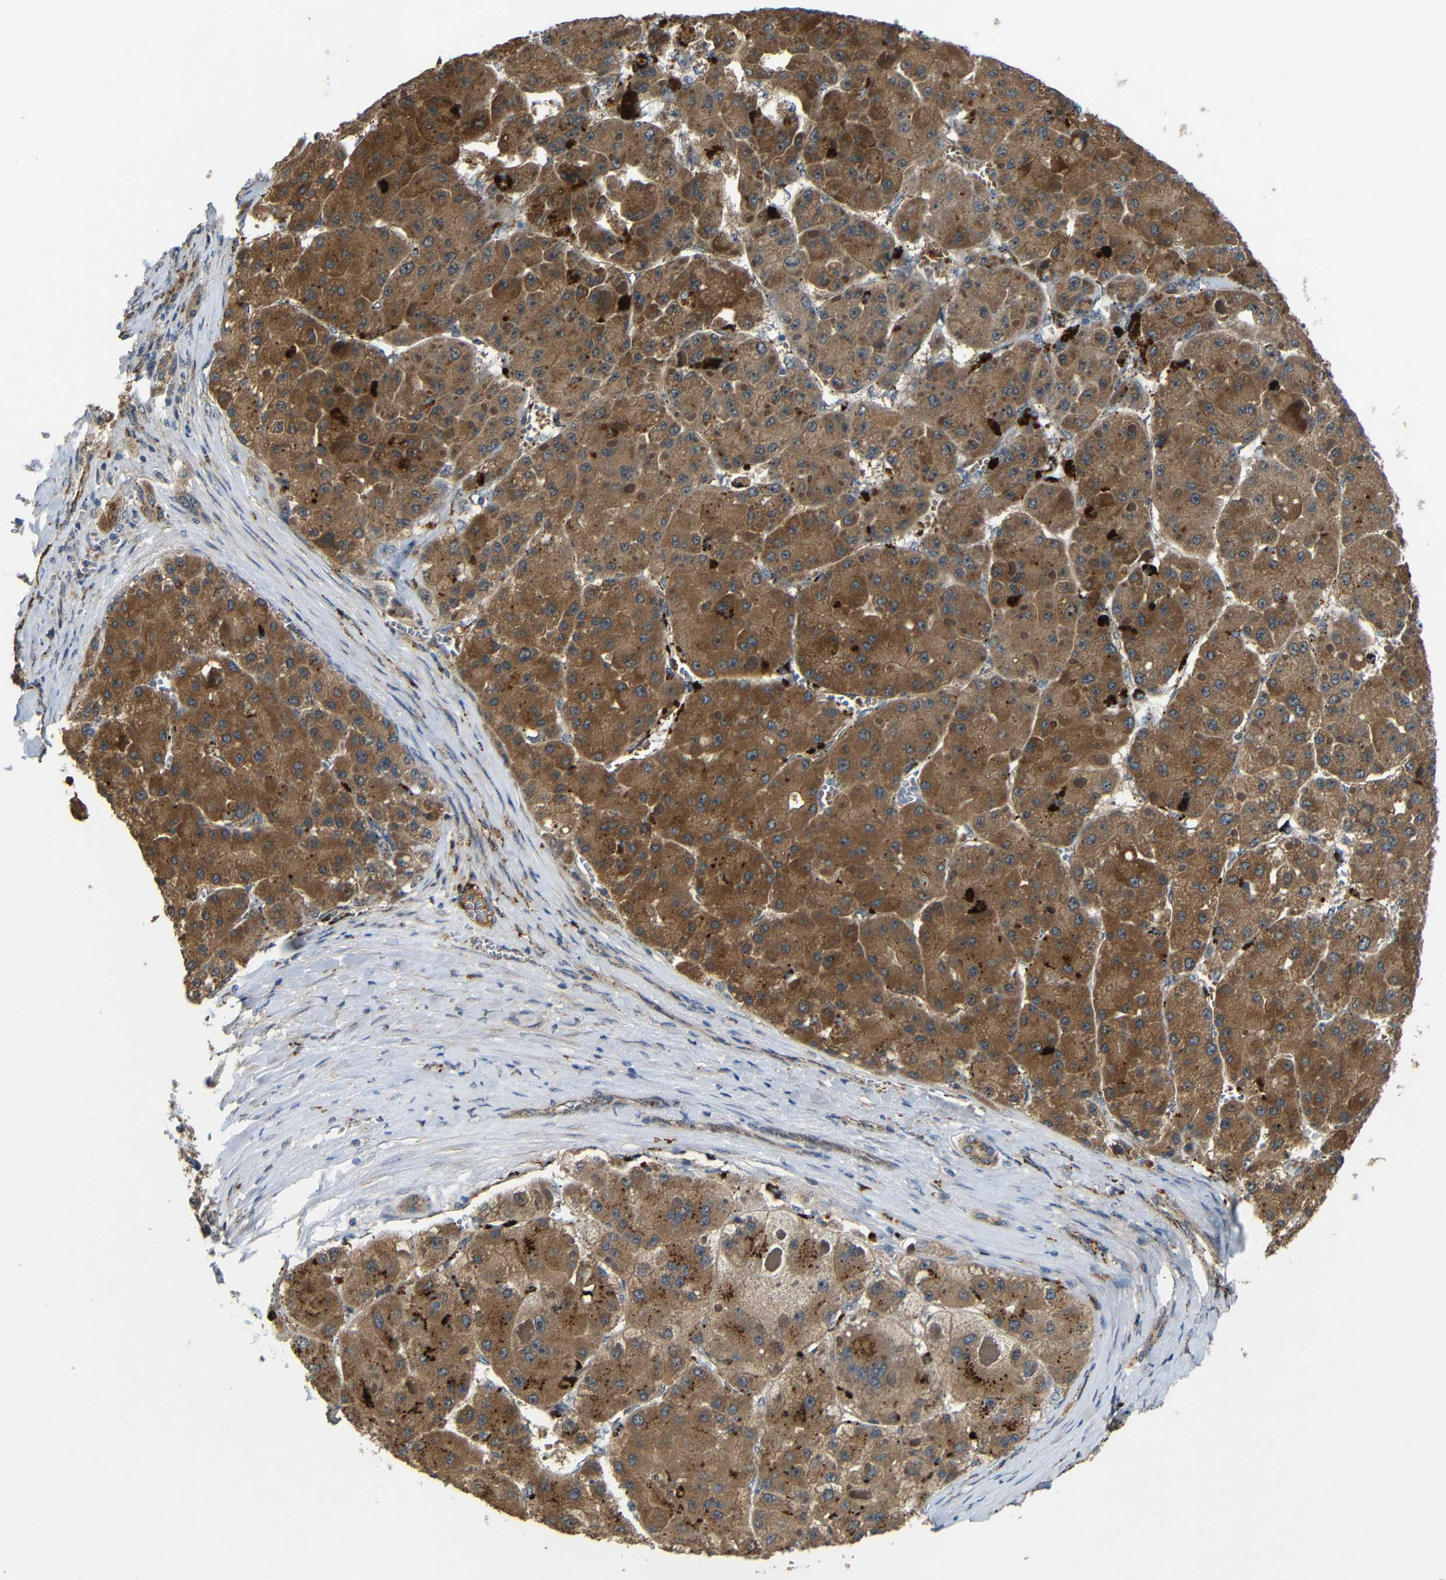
{"staining": {"intensity": "moderate", "quantity": ">75%", "location": "cytoplasmic/membranous"}, "tissue": "liver cancer", "cell_type": "Tumor cells", "image_type": "cancer", "snomed": [{"axis": "morphology", "description": "Carcinoma, Hepatocellular, NOS"}, {"axis": "topography", "description": "Liver"}], "caption": "Hepatocellular carcinoma (liver) was stained to show a protein in brown. There is medium levels of moderate cytoplasmic/membranous expression in about >75% of tumor cells. Using DAB (3,3'-diaminobenzidine) (brown) and hematoxylin (blue) stains, captured at high magnification using brightfield microscopy.", "gene": "ATP7A", "patient": {"sex": "female", "age": 73}}